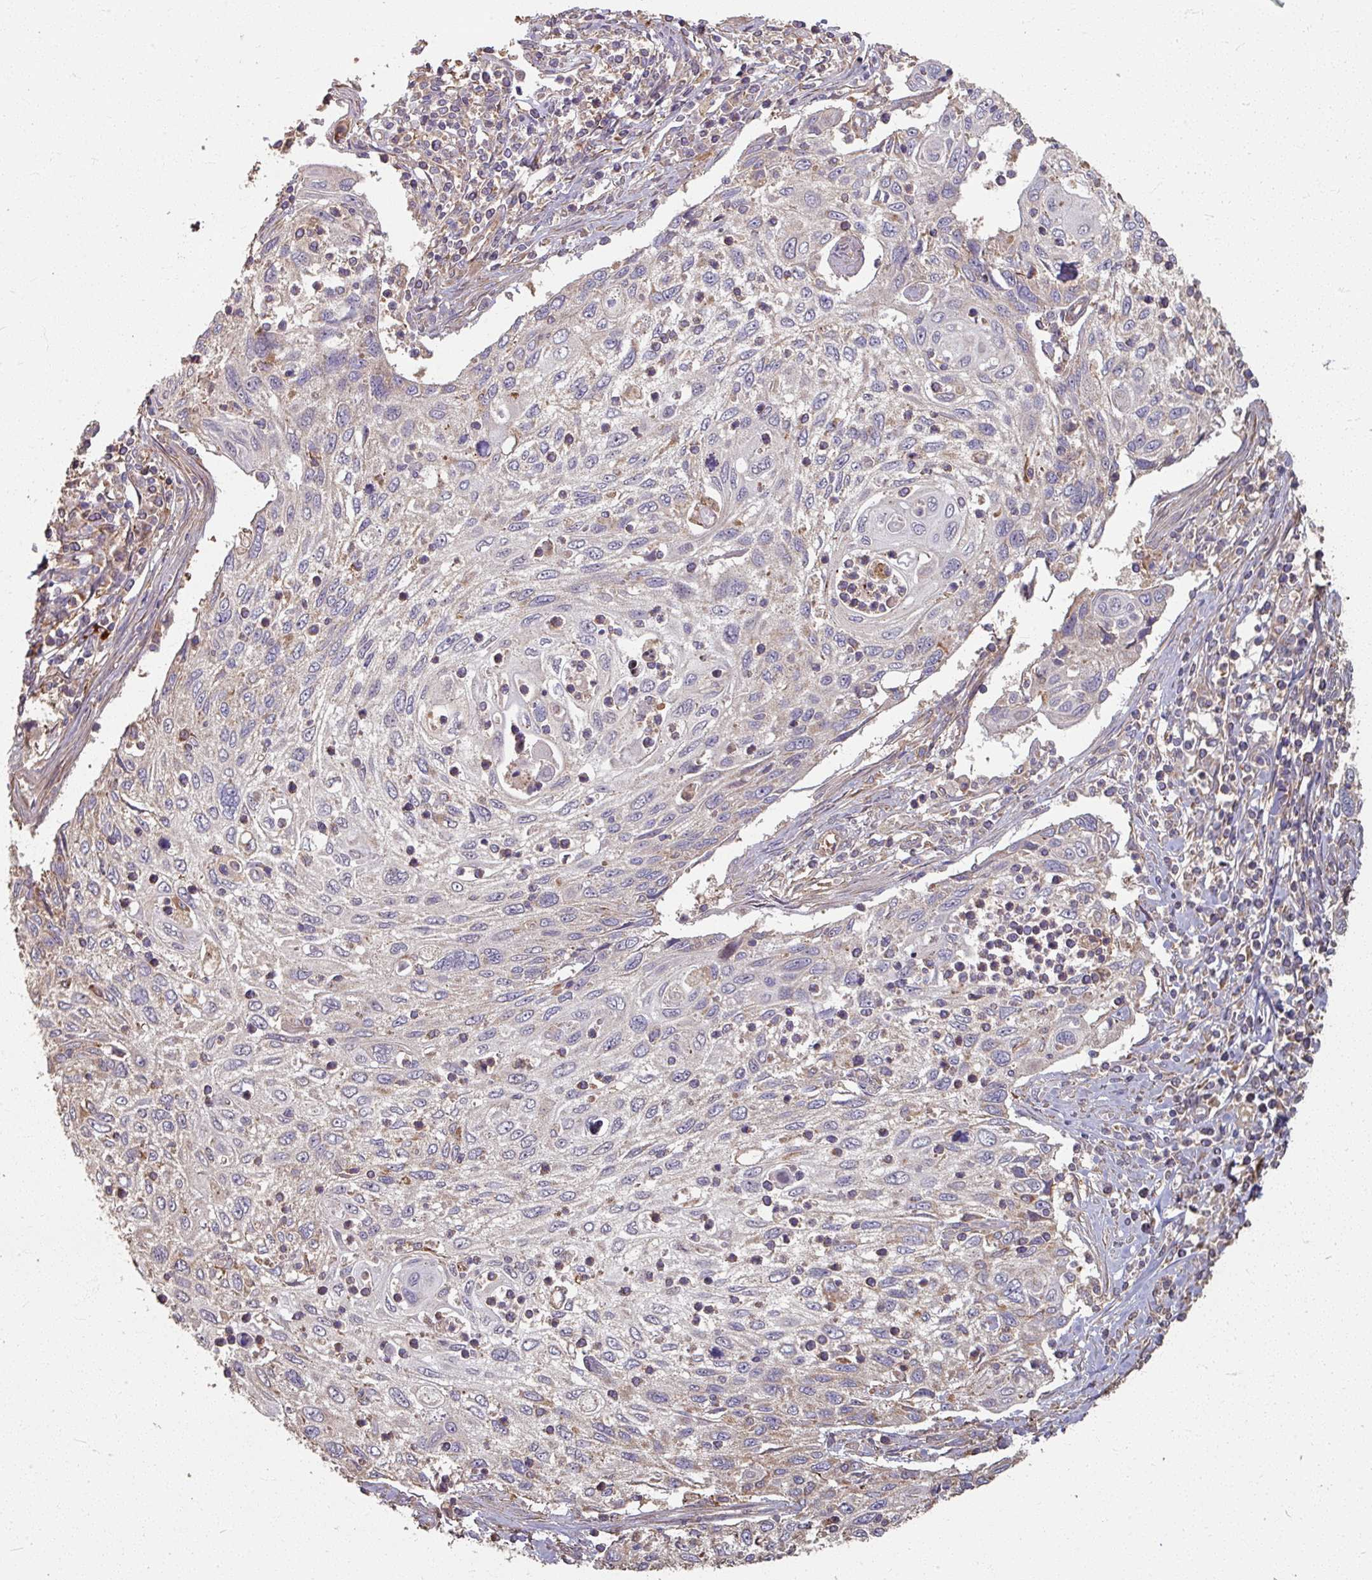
{"staining": {"intensity": "weak", "quantity": "<25%", "location": "cytoplasmic/membranous"}, "tissue": "cervical cancer", "cell_type": "Tumor cells", "image_type": "cancer", "snomed": [{"axis": "morphology", "description": "Squamous cell carcinoma, NOS"}, {"axis": "topography", "description": "Cervix"}], "caption": "This micrograph is of cervical cancer stained with immunohistochemistry to label a protein in brown with the nuclei are counter-stained blue. There is no staining in tumor cells. Nuclei are stained in blue.", "gene": "CCDC68", "patient": {"sex": "female", "age": 70}}